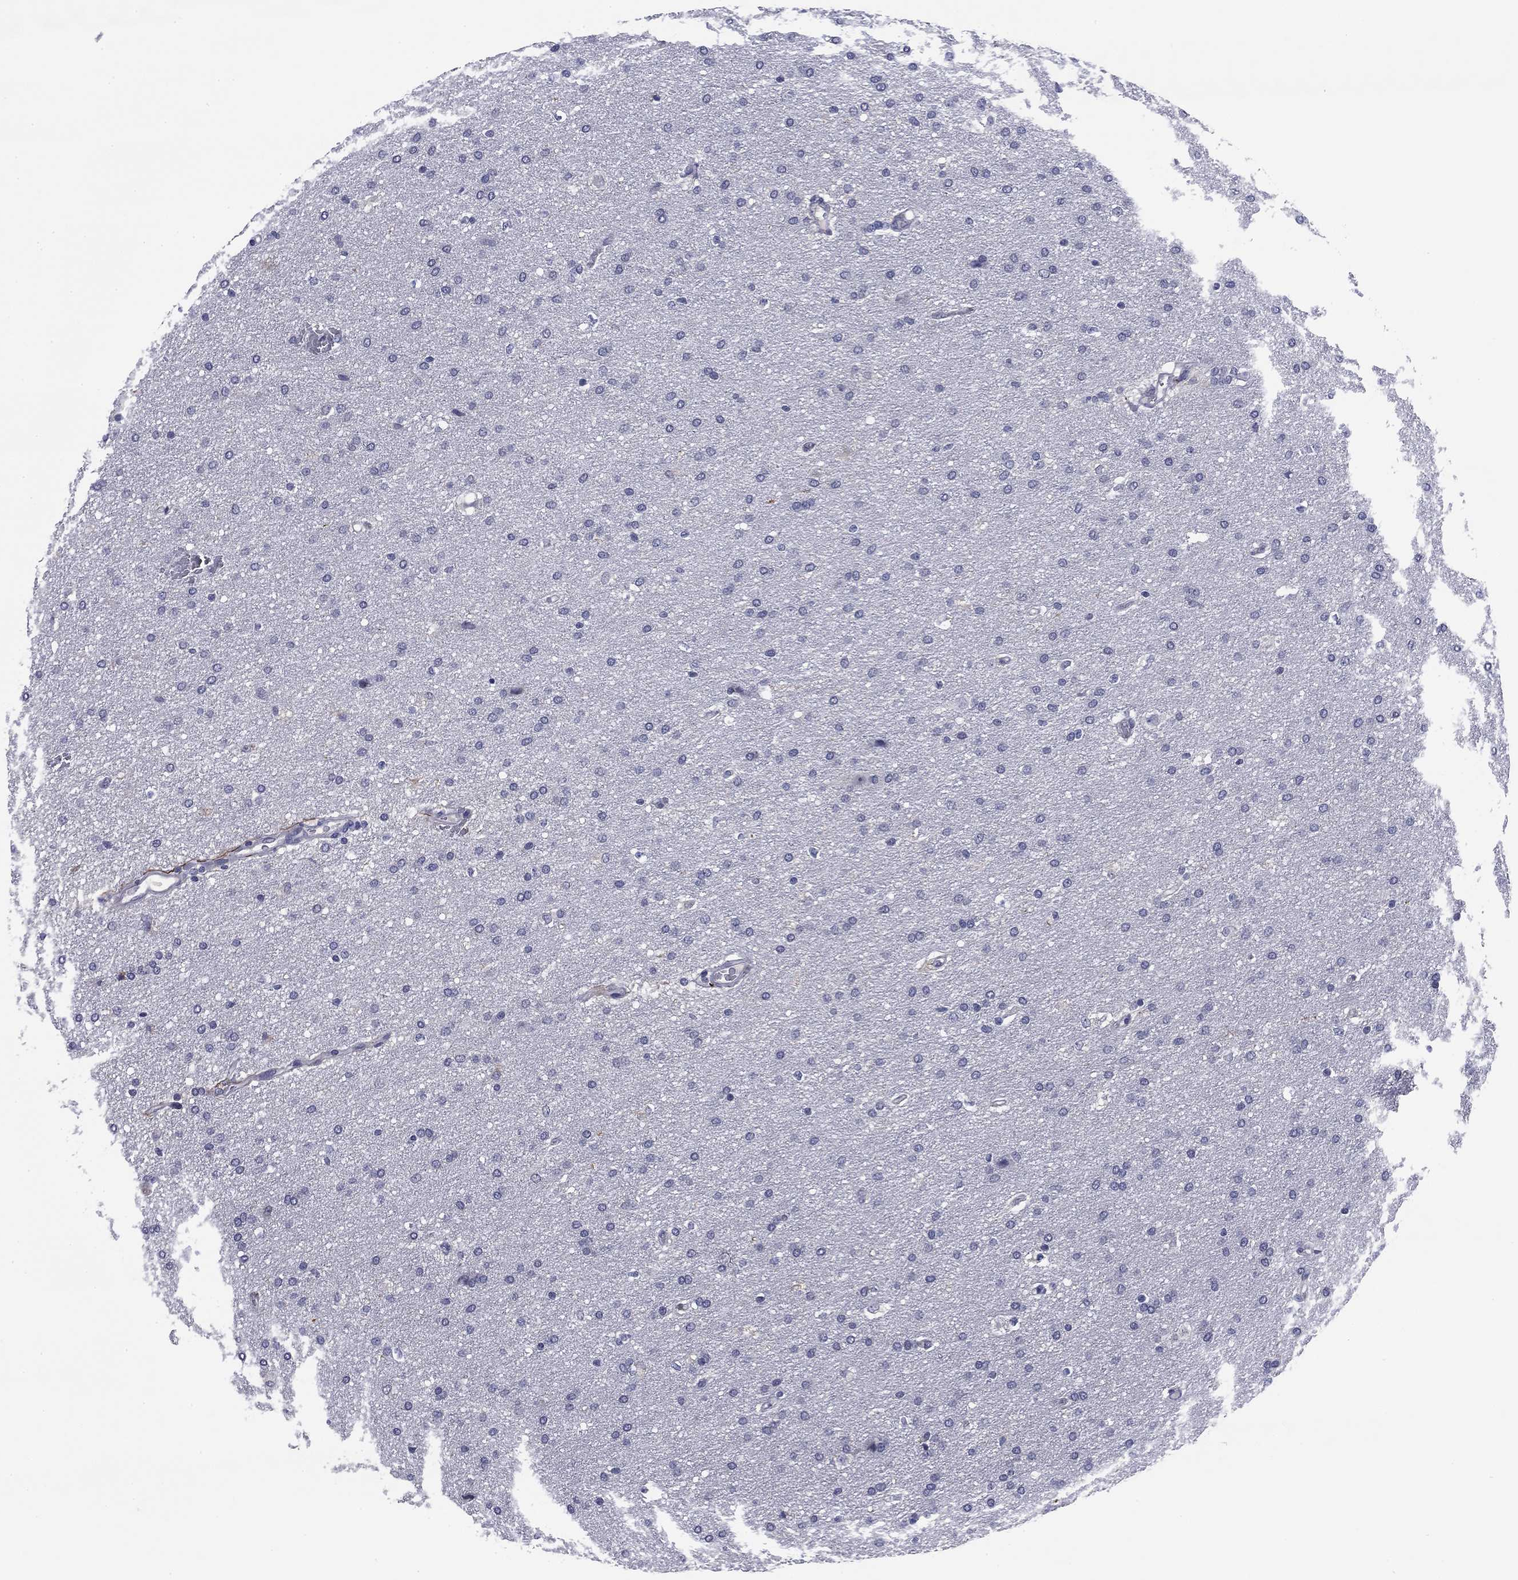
{"staining": {"intensity": "negative", "quantity": "none", "location": "none"}, "tissue": "glioma", "cell_type": "Tumor cells", "image_type": "cancer", "snomed": [{"axis": "morphology", "description": "Glioma, malignant, Low grade"}, {"axis": "topography", "description": "Brain"}], "caption": "A histopathology image of glioma stained for a protein exhibits no brown staining in tumor cells.", "gene": "REXO5", "patient": {"sex": "female", "age": 37}}